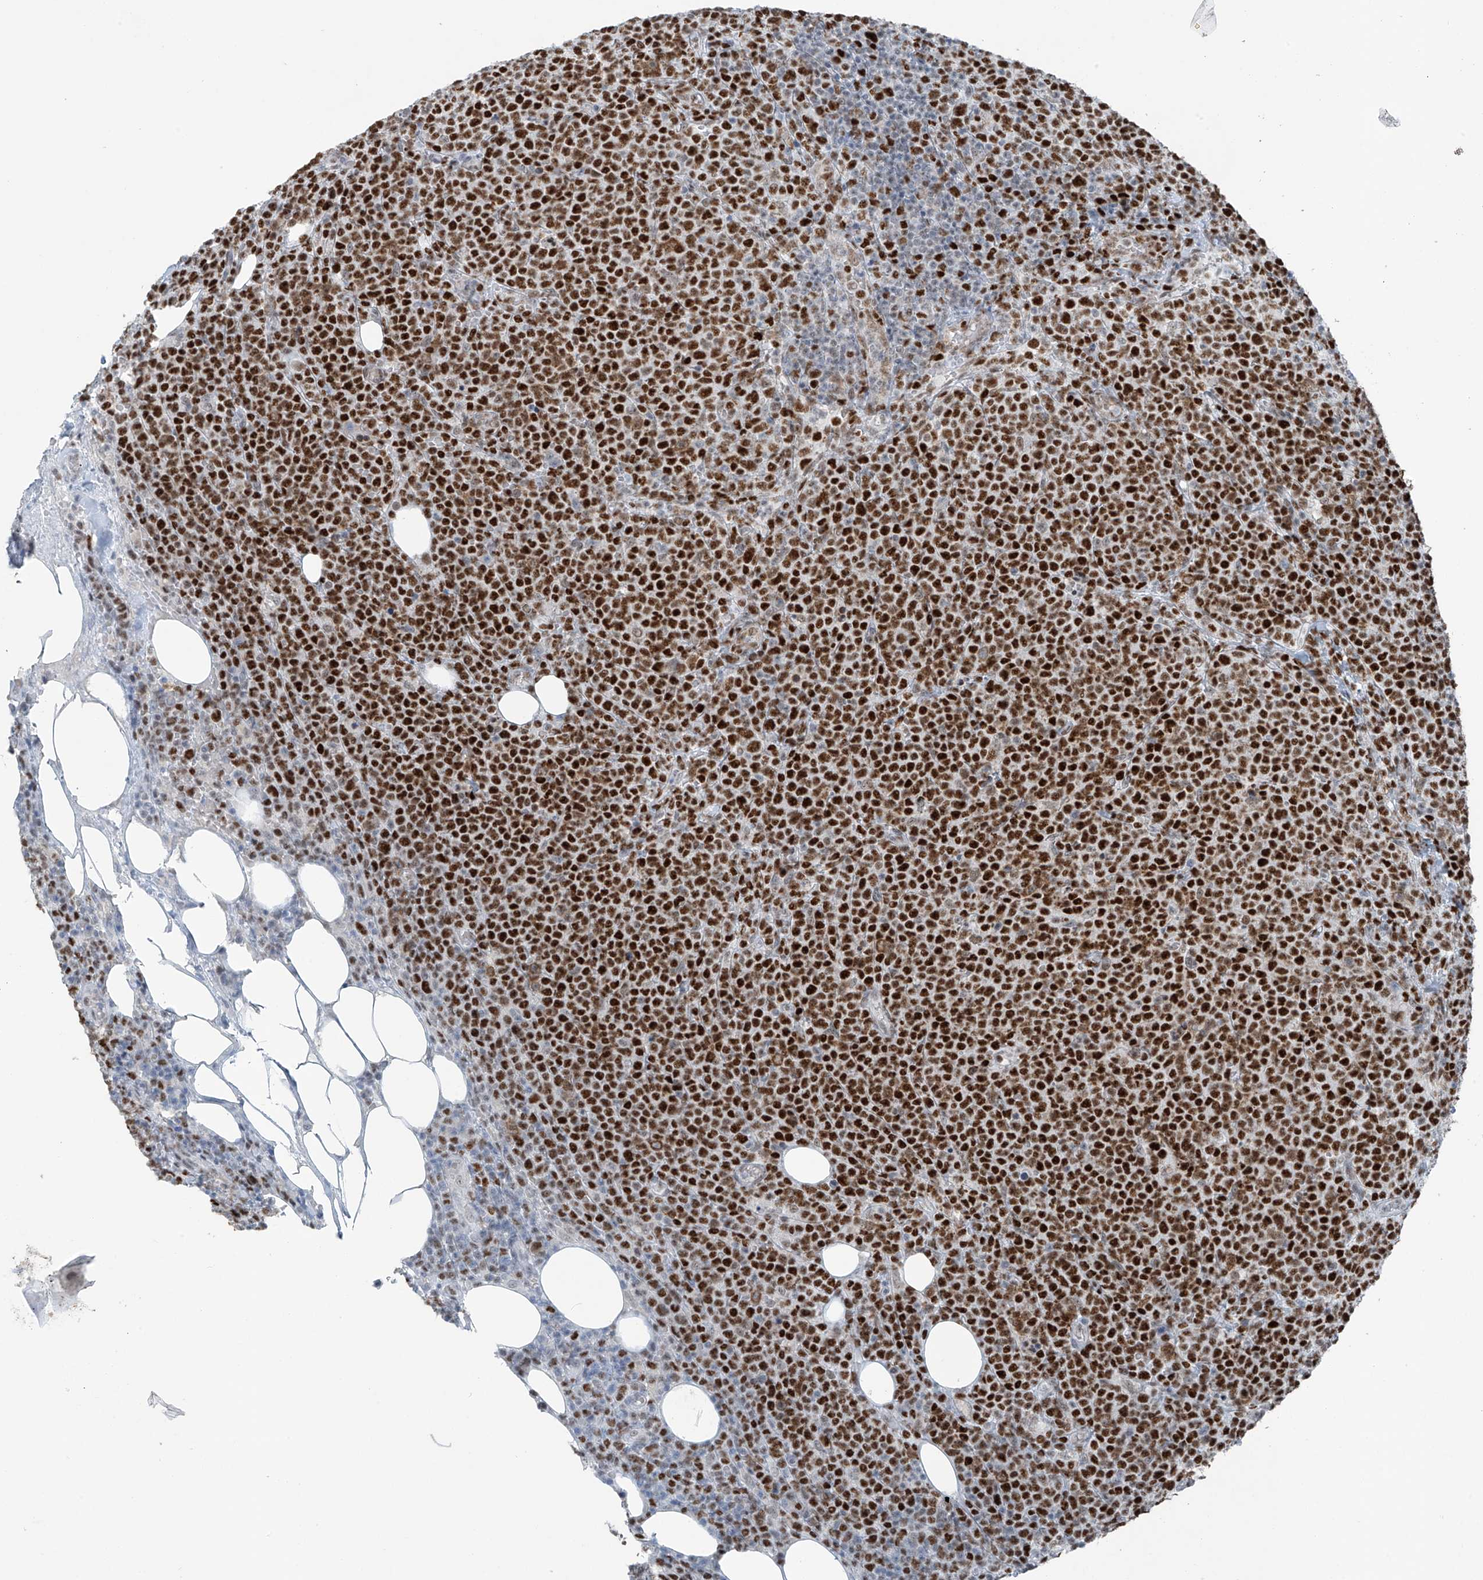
{"staining": {"intensity": "strong", "quantity": ">75%", "location": "nuclear"}, "tissue": "lymphoma", "cell_type": "Tumor cells", "image_type": "cancer", "snomed": [{"axis": "morphology", "description": "Malignant lymphoma, non-Hodgkin's type, High grade"}, {"axis": "topography", "description": "Lymph node"}], "caption": "About >75% of tumor cells in lymphoma display strong nuclear protein expression as visualized by brown immunohistochemical staining.", "gene": "WRNIP1", "patient": {"sex": "male", "age": 61}}